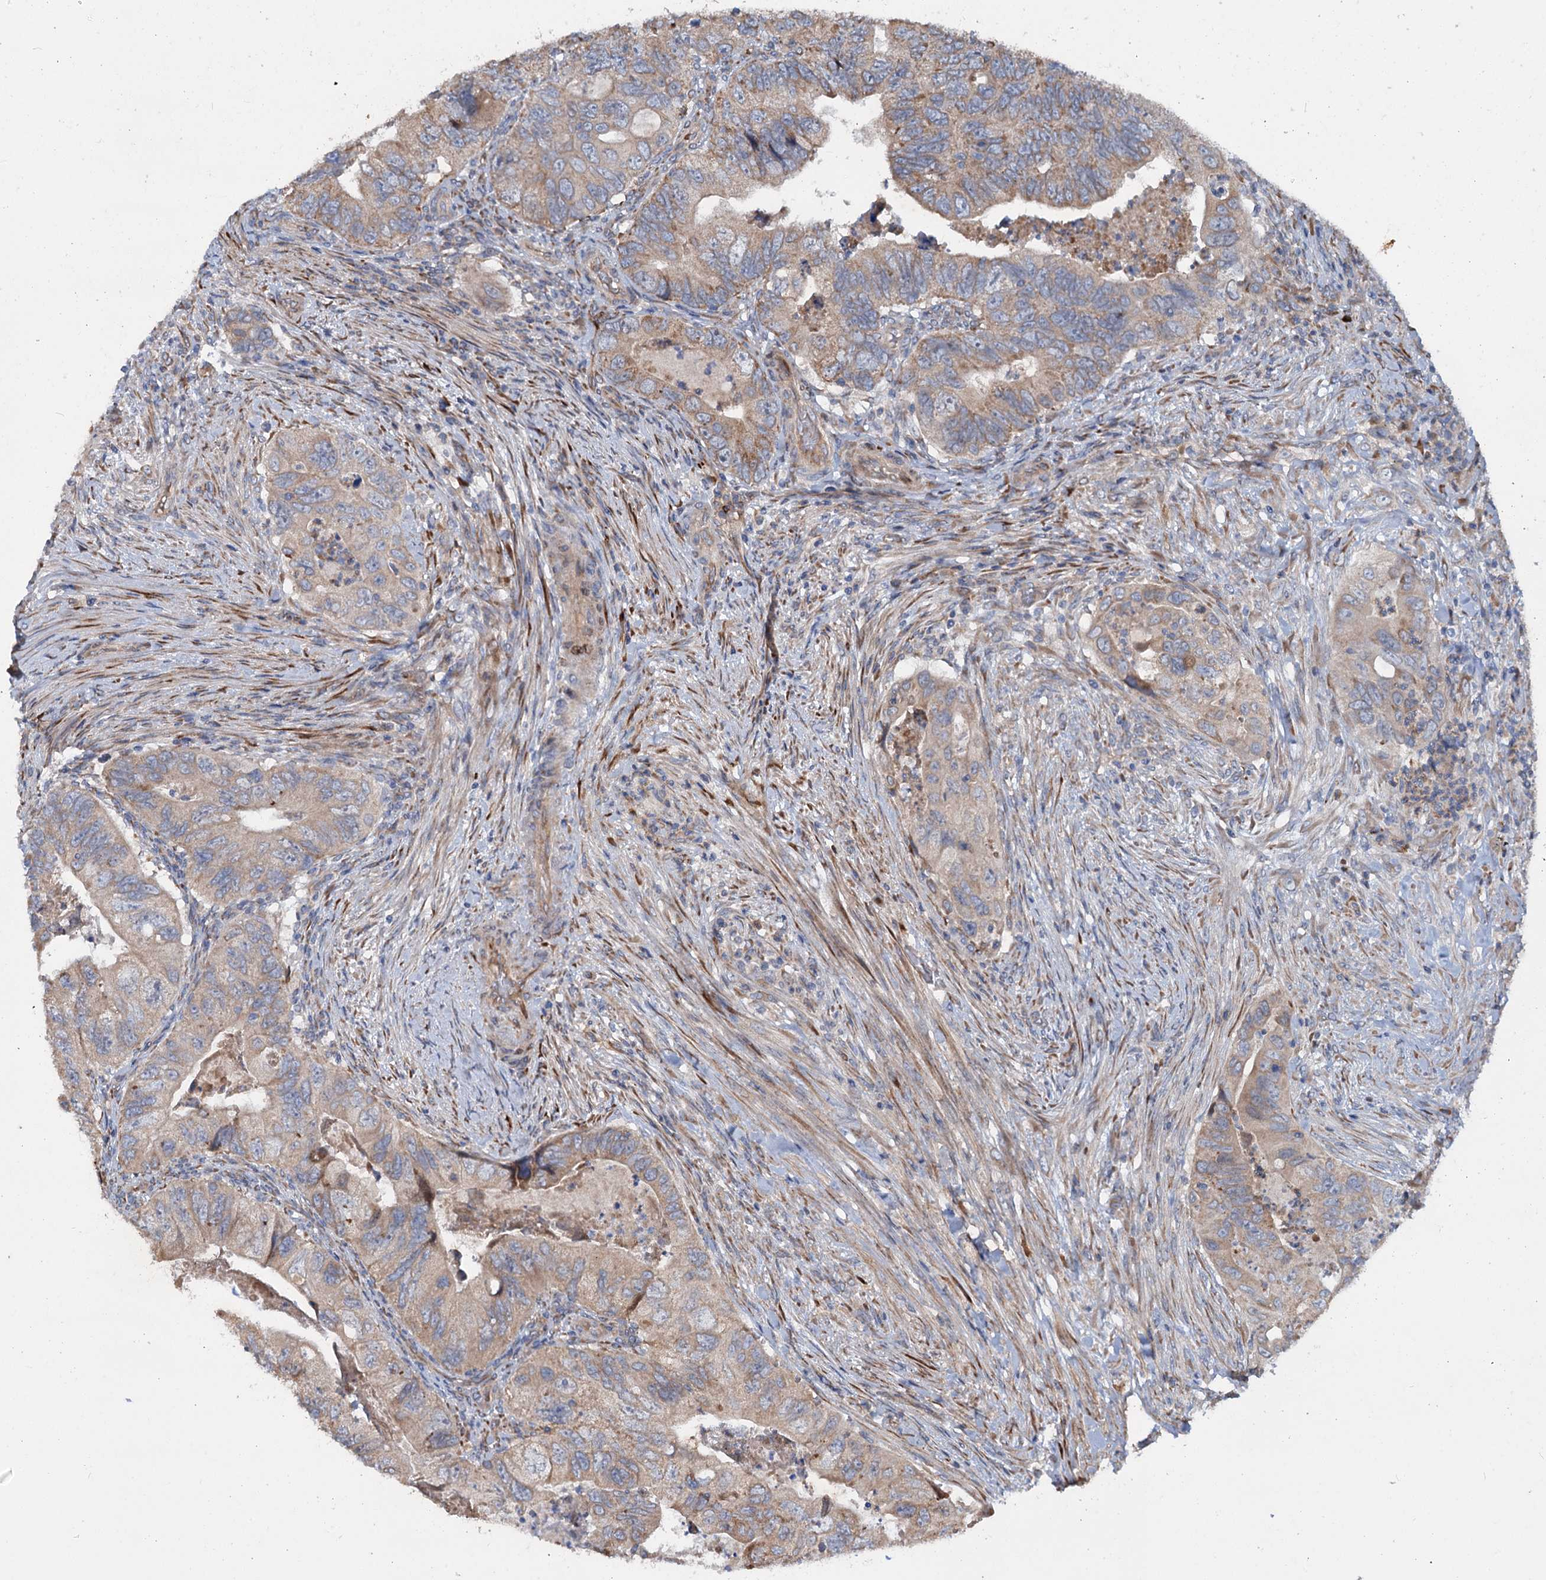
{"staining": {"intensity": "weak", "quantity": "25%-75%", "location": "cytoplasmic/membranous"}, "tissue": "colorectal cancer", "cell_type": "Tumor cells", "image_type": "cancer", "snomed": [{"axis": "morphology", "description": "Adenocarcinoma, NOS"}, {"axis": "topography", "description": "Rectum"}], "caption": "Protein expression analysis of human colorectal cancer (adenocarcinoma) reveals weak cytoplasmic/membranous positivity in approximately 25%-75% of tumor cells. (DAB IHC with brightfield microscopy, high magnification).", "gene": "PTDSS2", "patient": {"sex": "male", "age": 63}}